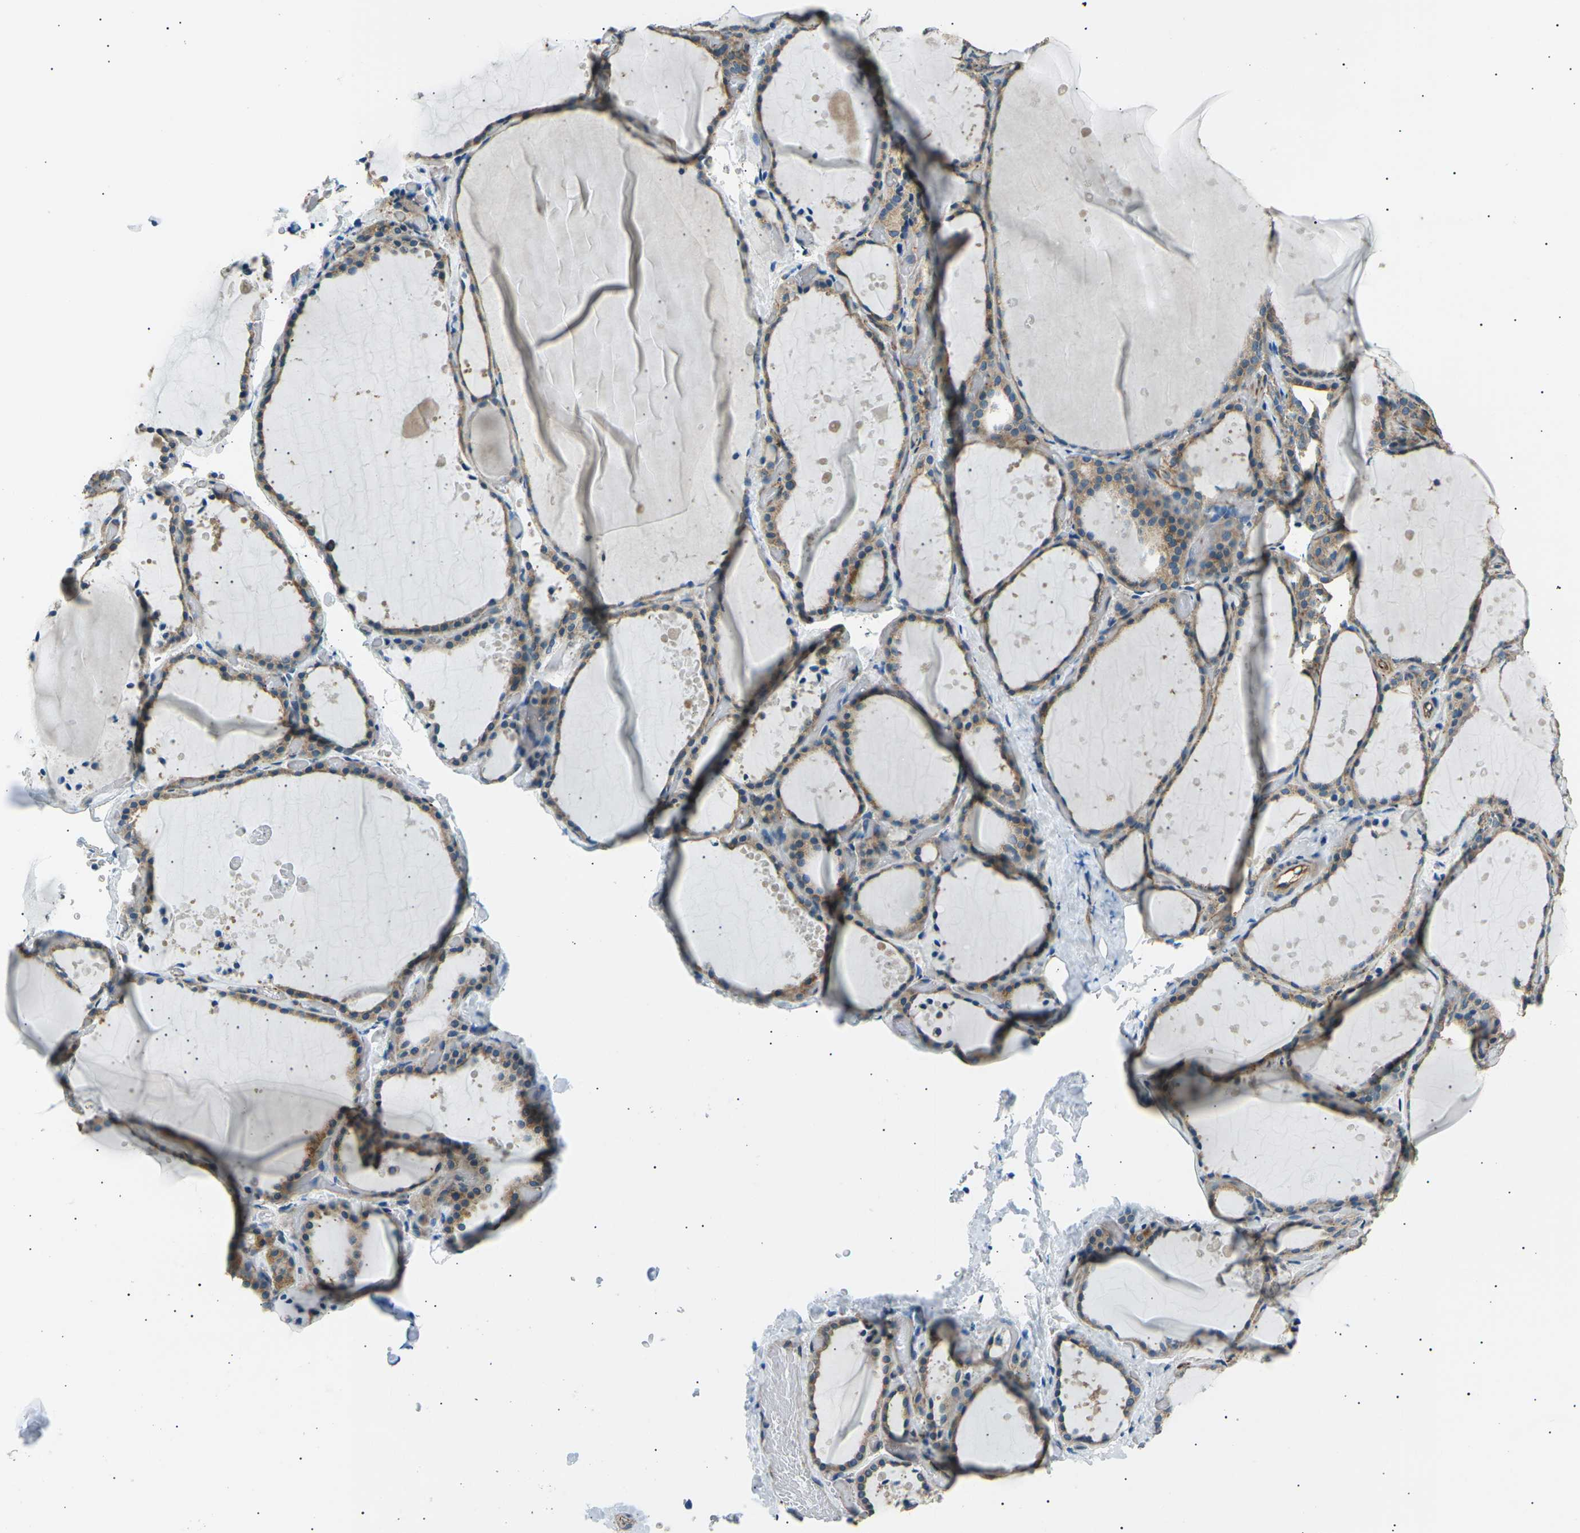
{"staining": {"intensity": "weak", "quantity": ">75%", "location": "cytoplasmic/membranous"}, "tissue": "thyroid gland", "cell_type": "Glandular cells", "image_type": "normal", "snomed": [{"axis": "morphology", "description": "Normal tissue, NOS"}, {"axis": "topography", "description": "Thyroid gland"}], "caption": "Protein staining of benign thyroid gland exhibits weak cytoplasmic/membranous expression in about >75% of glandular cells. Nuclei are stained in blue.", "gene": "SLK", "patient": {"sex": "female", "age": 44}}